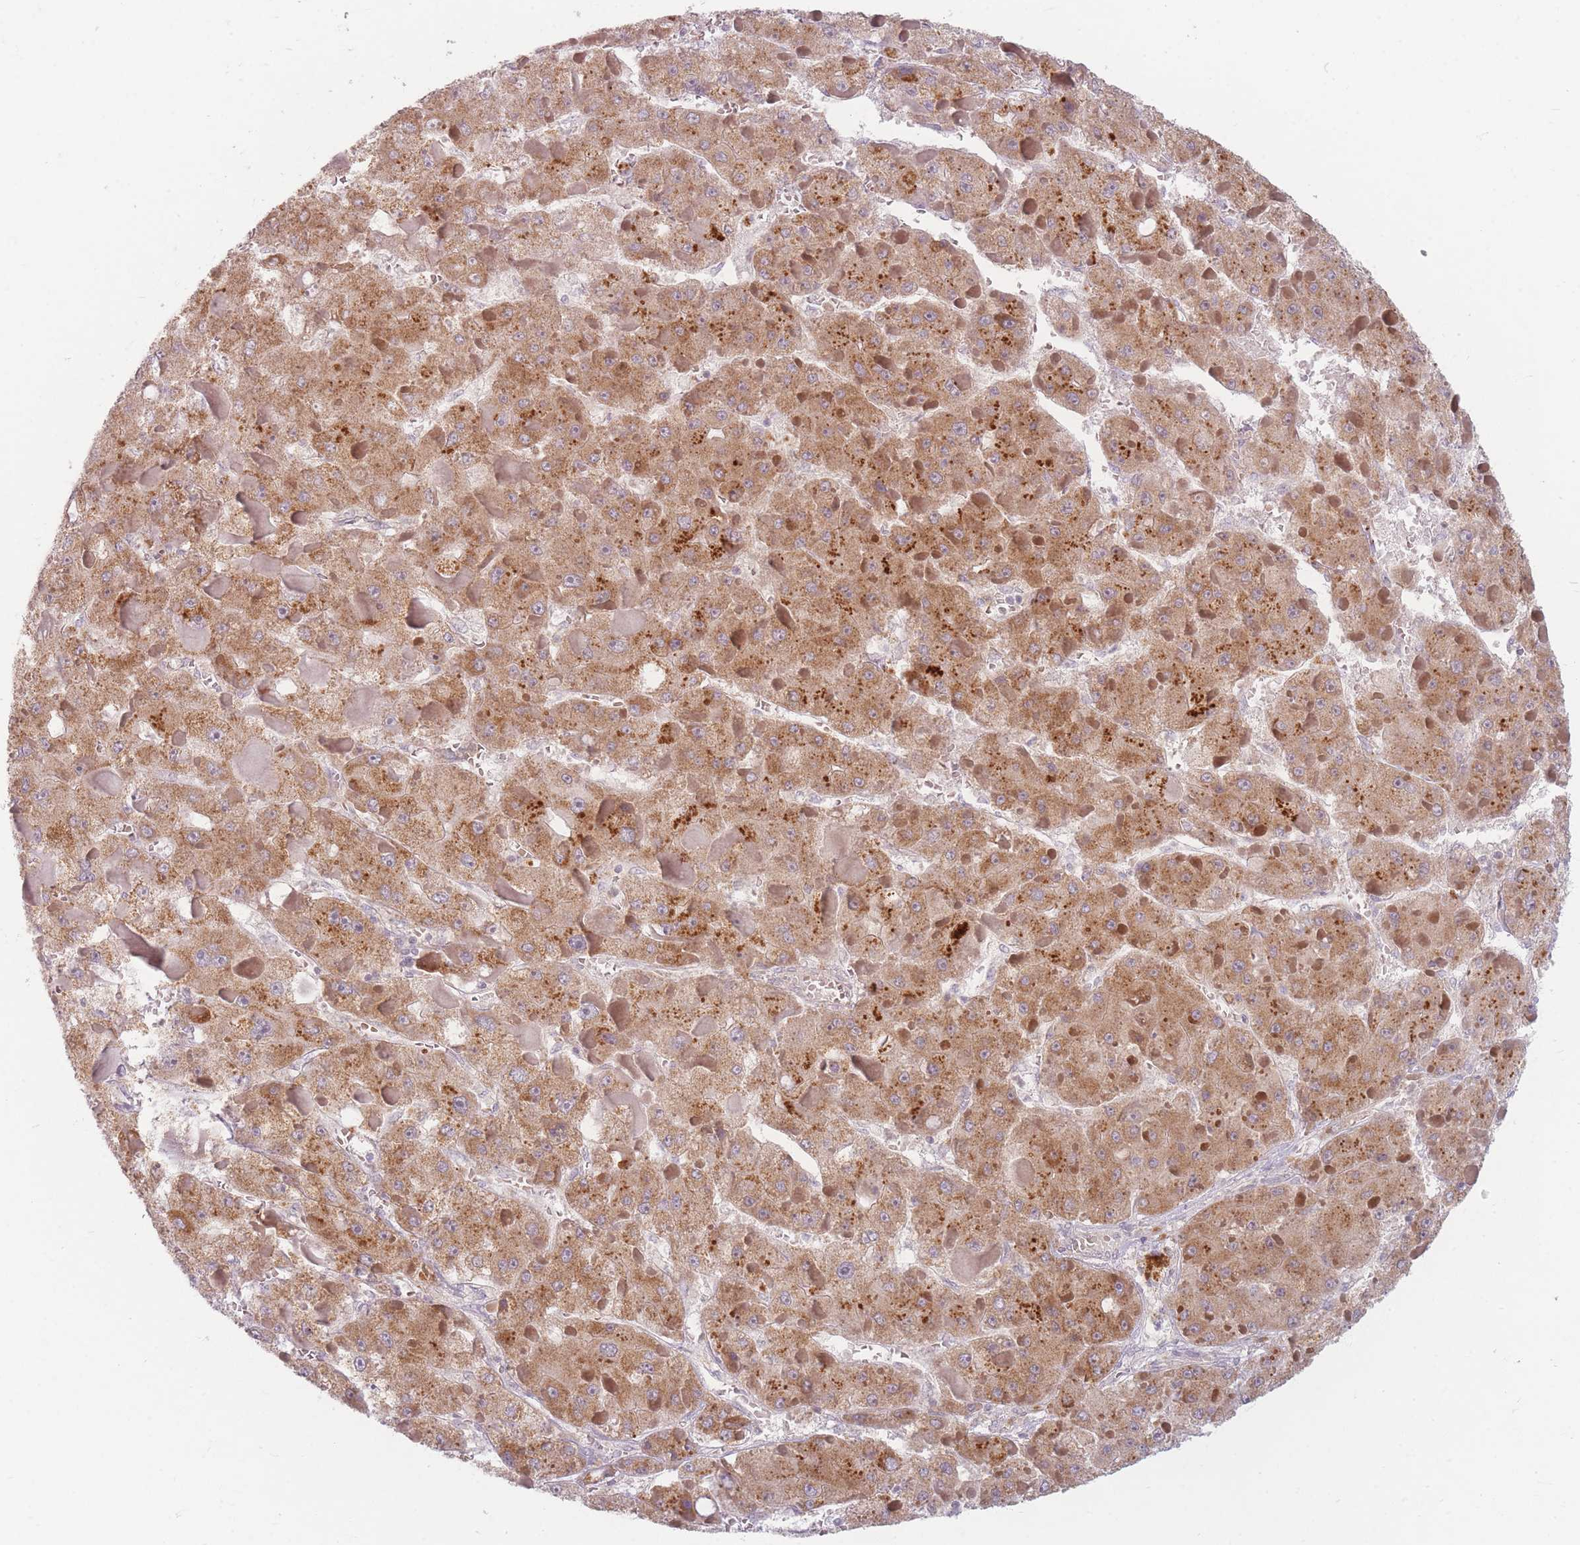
{"staining": {"intensity": "moderate", "quantity": ">75%", "location": "cytoplasmic/membranous"}, "tissue": "liver cancer", "cell_type": "Tumor cells", "image_type": "cancer", "snomed": [{"axis": "morphology", "description": "Carcinoma, Hepatocellular, NOS"}, {"axis": "topography", "description": "Liver"}], "caption": "This is an image of IHC staining of hepatocellular carcinoma (liver), which shows moderate positivity in the cytoplasmic/membranous of tumor cells.", "gene": "CHCHD7", "patient": {"sex": "female", "age": 73}}